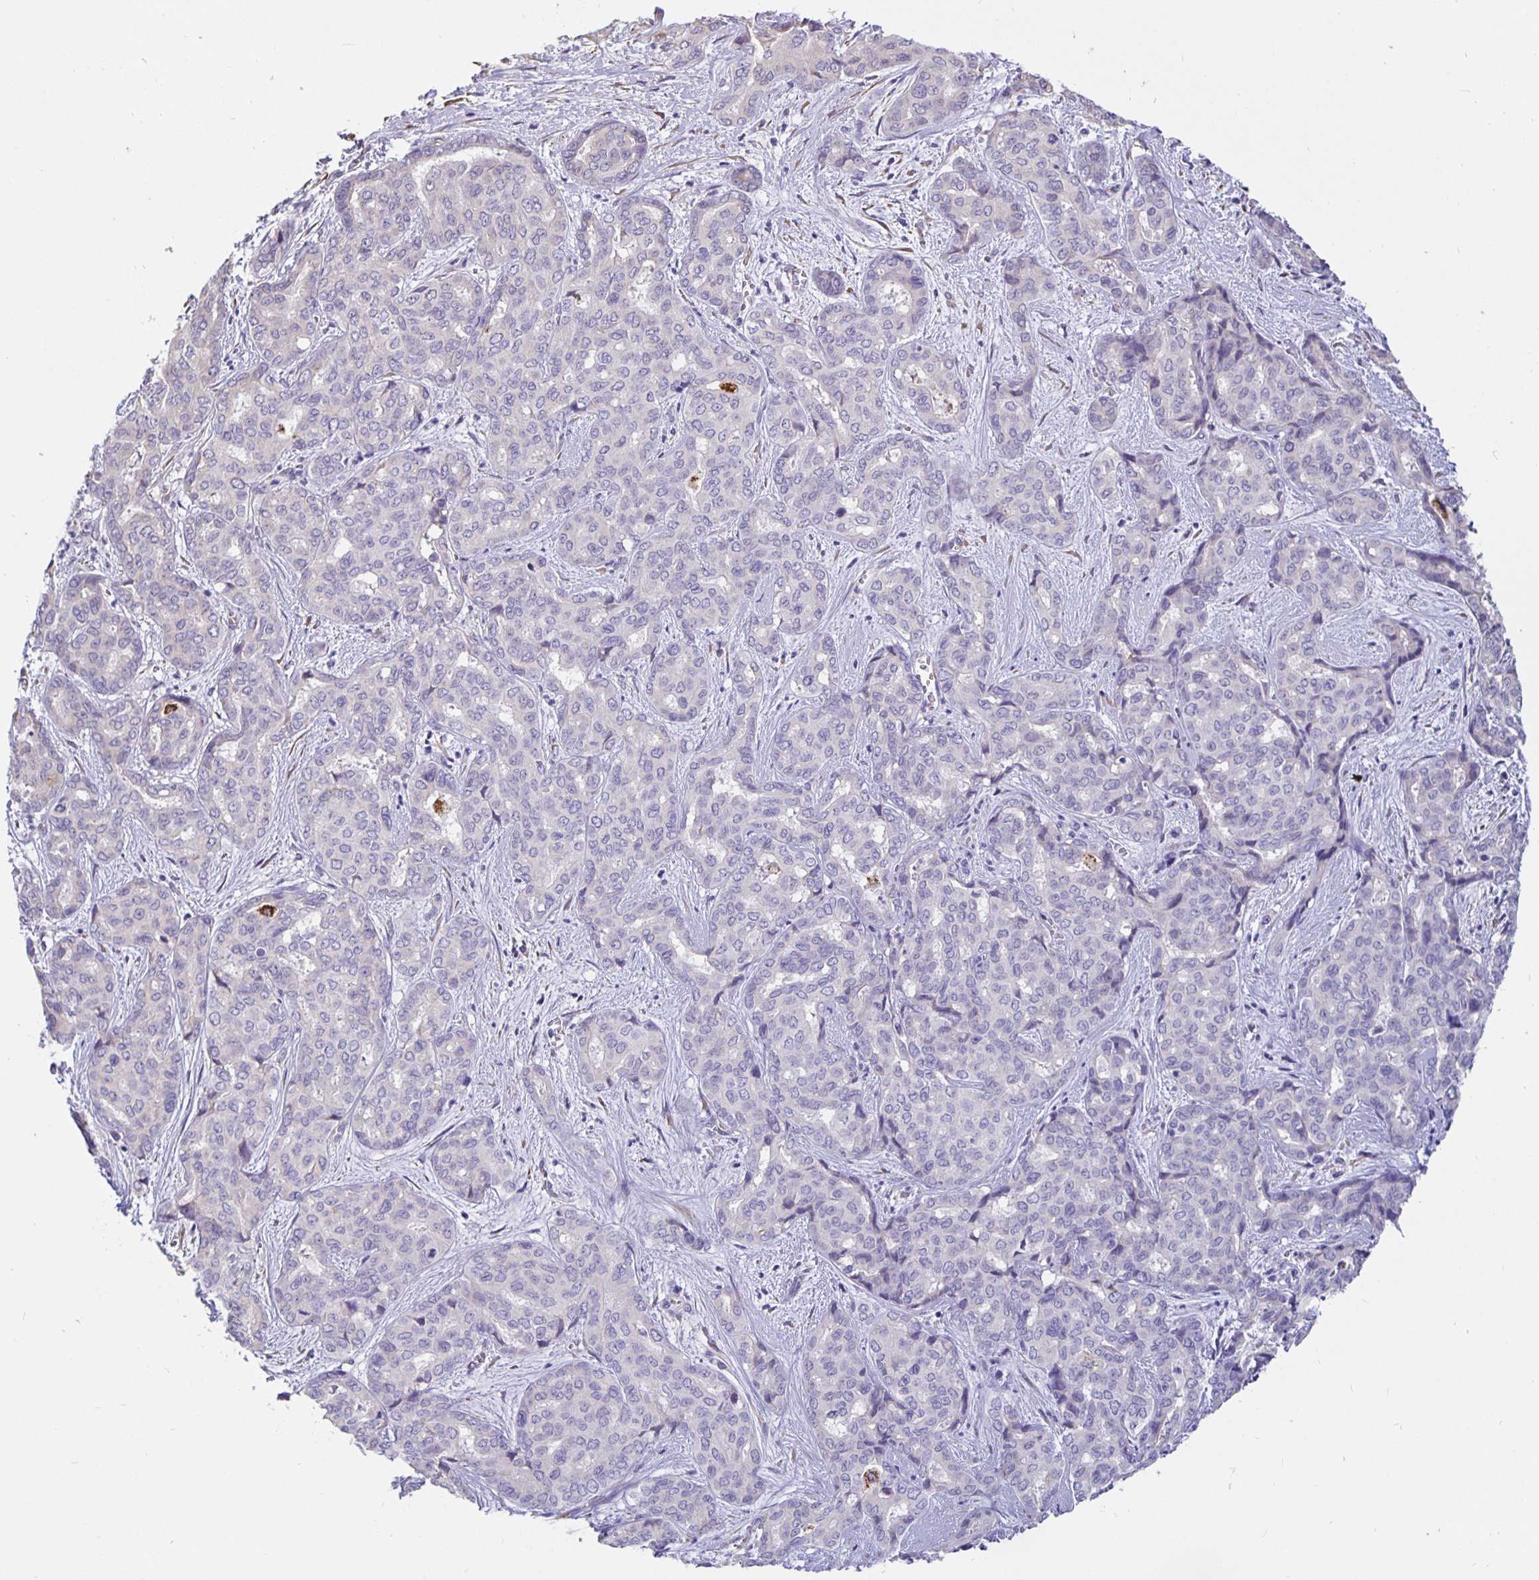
{"staining": {"intensity": "negative", "quantity": "none", "location": "none"}, "tissue": "liver cancer", "cell_type": "Tumor cells", "image_type": "cancer", "snomed": [{"axis": "morphology", "description": "Cholangiocarcinoma"}, {"axis": "topography", "description": "Liver"}], "caption": "IHC of liver cancer displays no staining in tumor cells.", "gene": "DNAI2", "patient": {"sex": "female", "age": 64}}